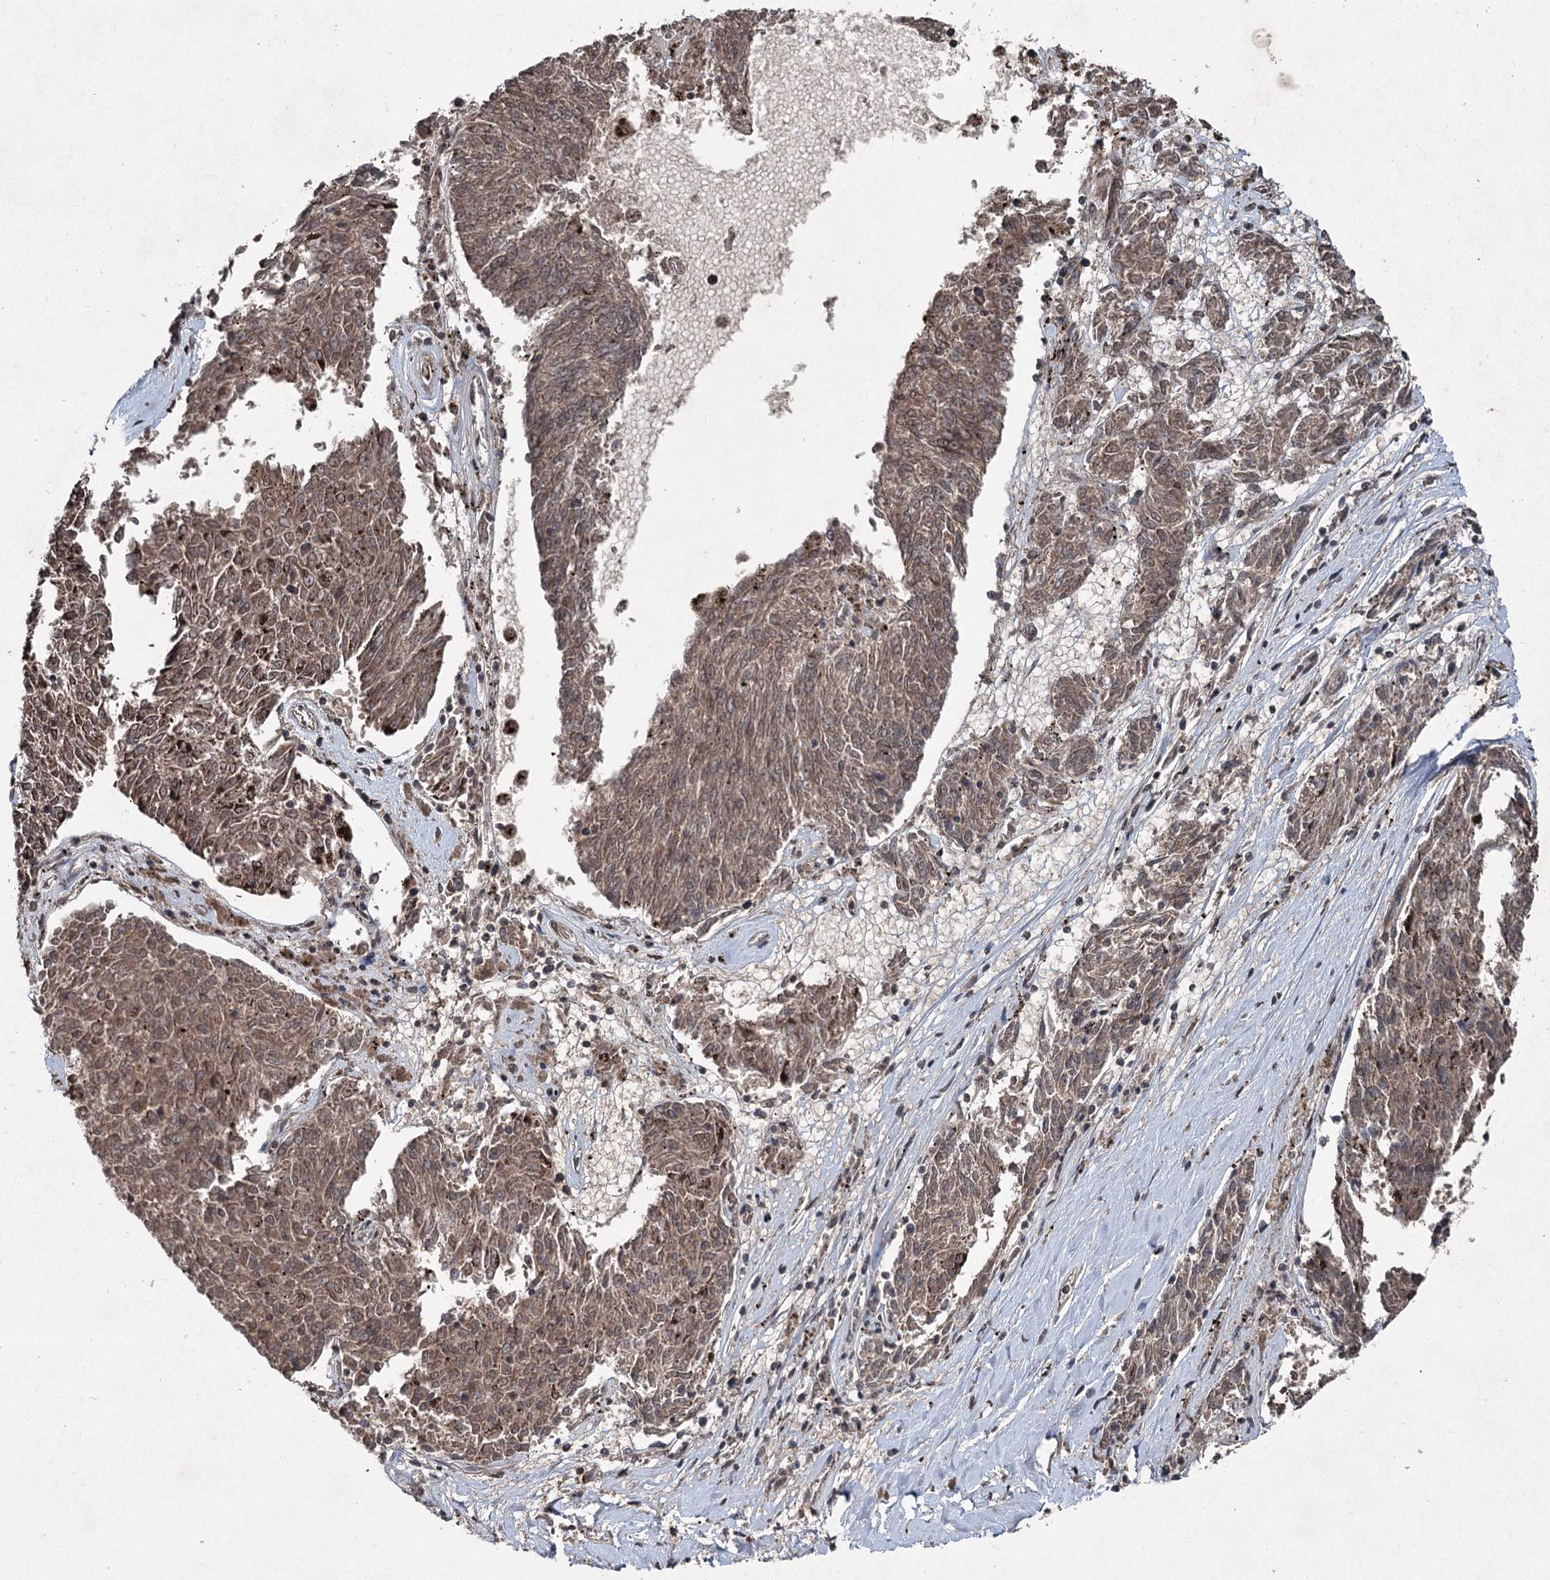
{"staining": {"intensity": "moderate", "quantity": "25%-75%", "location": "cytoplasmic/membranous"}, "tissue": "melanoma", "cell_type": "Tumor cells", "image_type": "cancer", "snomed": [{"axis": "morphology", "description": "Malignant melanoma, NOS"}, {"axis": "topography", "description": "Skin"}], "caption": "Tumor cells demonstrate medium levels of moderate cytoplasmic/membranous expression in about 25%-75% of cells in human malignant melanoma.", "gene": "PGLYRP2", "patient": {"sex": "female", "age": 72}}